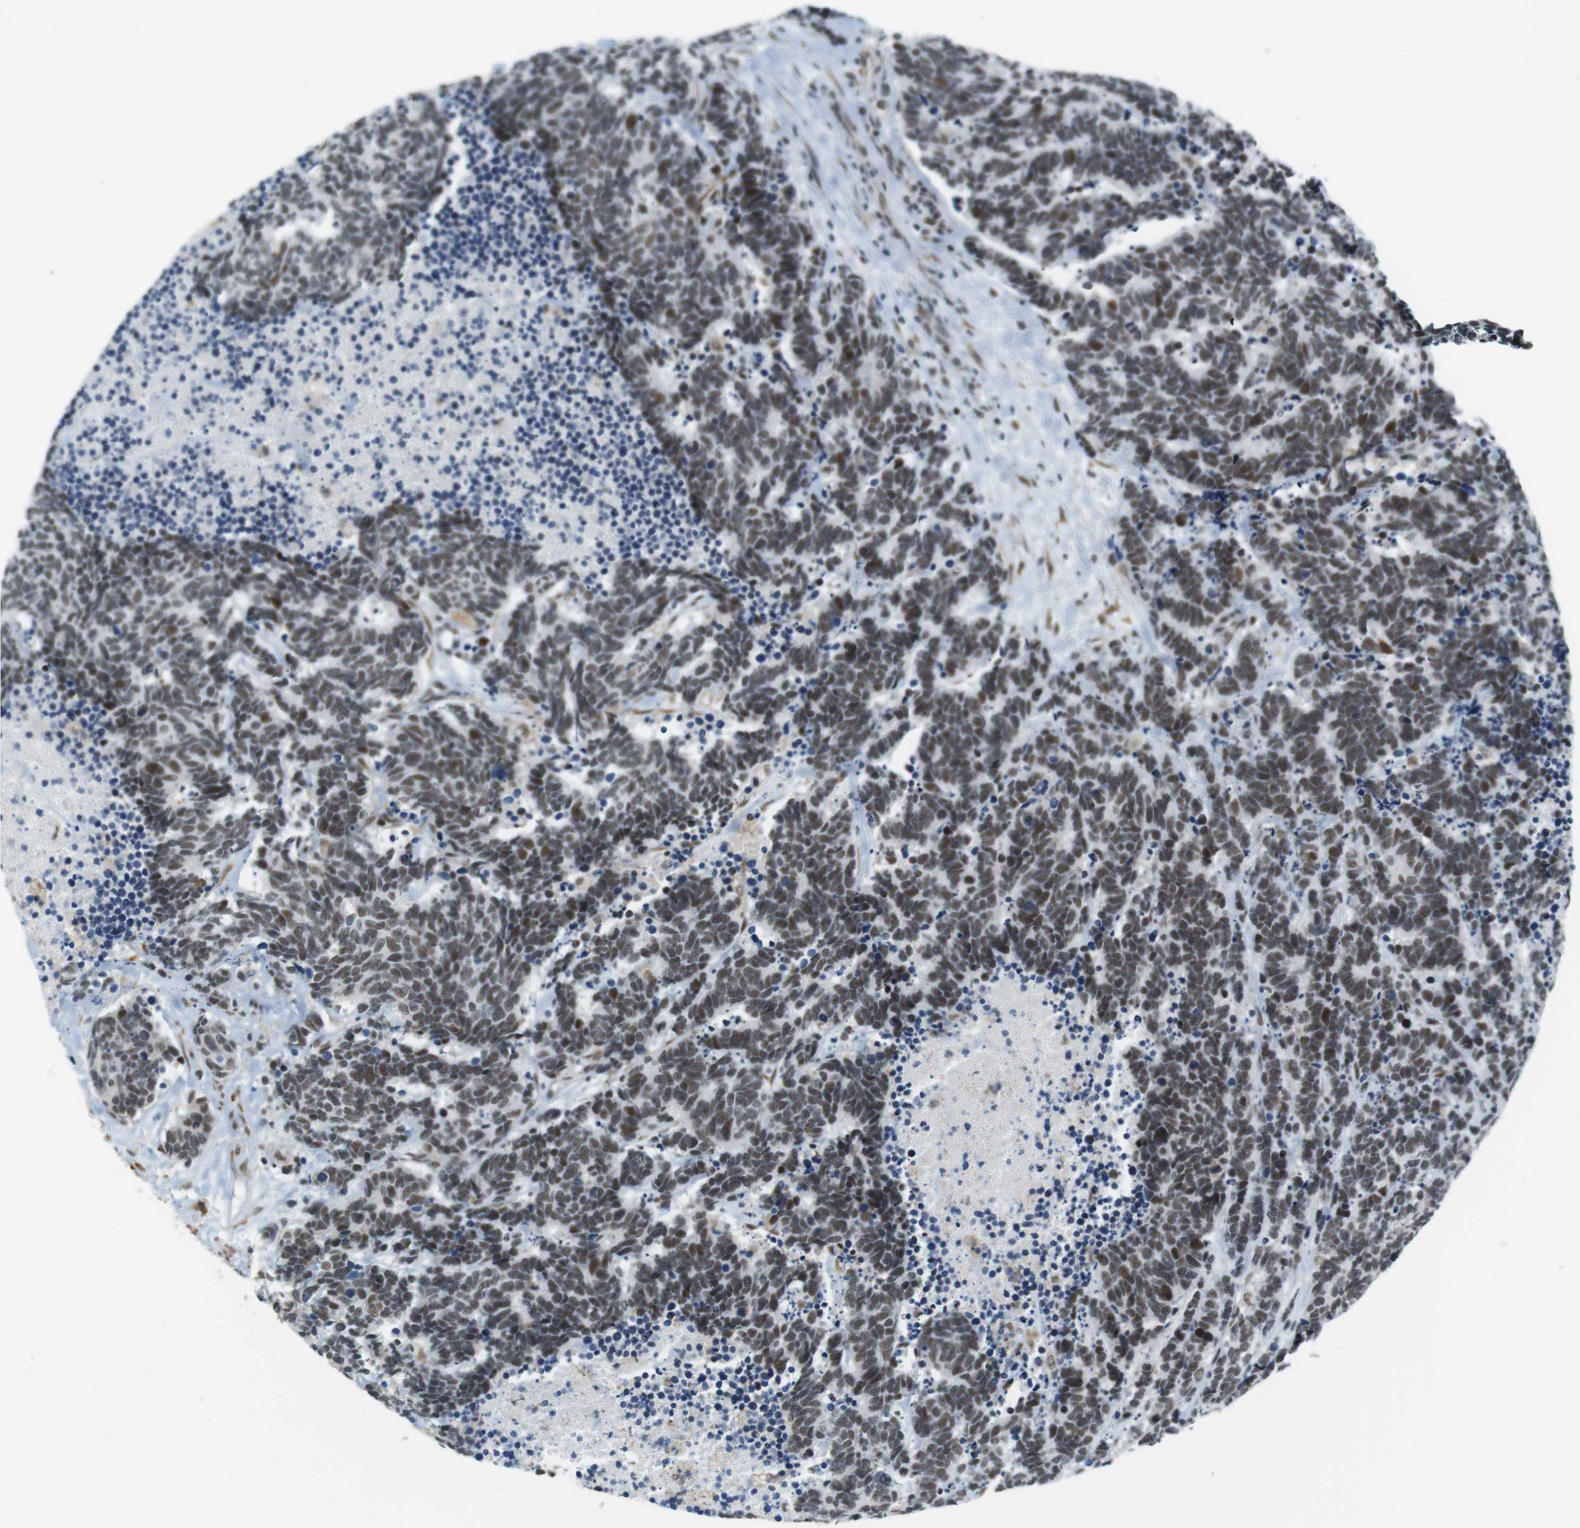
{"staining": {"intensity": "moderate", "quantity": "25%-75%", "location": "nuclear"}, "tissue": "carcinoid", "cell_type": "Tumor cells", "image_type": "cancer", "snomed": [{"axis": "morphology", "description": "Carcinoma, NOS"}, {"axis": "morphology", "description": "Carcinoid, malignant, NOS"}, {"axis": "topography", "description": "Urinary bladder"}], "caption": "A micrograph of carcinoma stained for a protein demonstrates moderate nuclear brown staining in tumor cells.", "gene": "RNF38", "patient": {"sex": "male", "age": 57}}